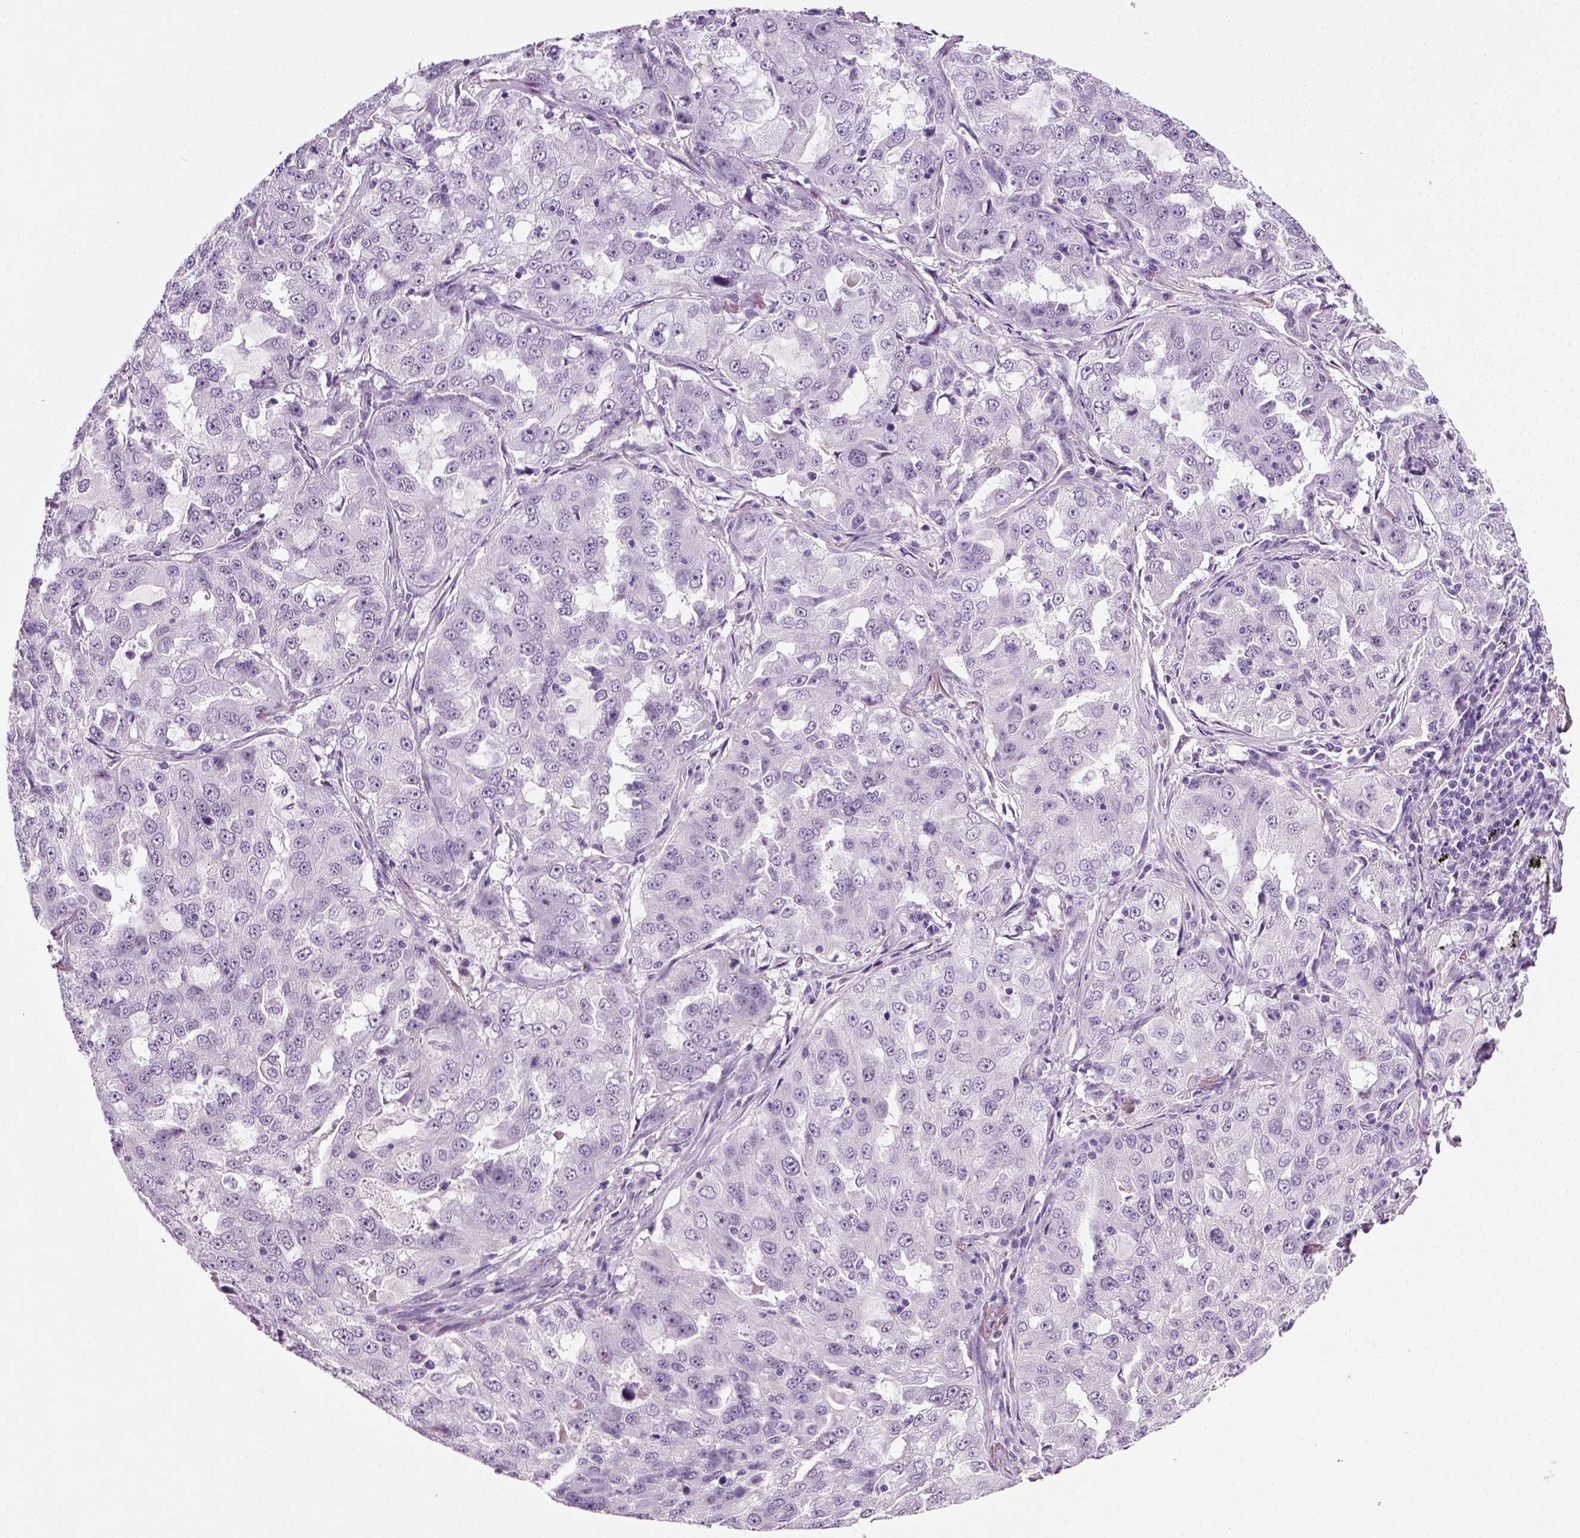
{"staining": {"intensity": "negative", "quantity": "none", "location": "none"}, "tissue": "lung cancer", "cell_type": "Tumor cells", "image_type": "cancer", "snomed": [{"axis": "morphology", "description": "Adenocarcinoma, NOS"}, {"axis": "topography", "description": "Lung"}], "caption": "Tumor cells are negative for brown protein staining in adenocarcinoma (lung).", "gene": "SPATA31E1", "patient": {"sex": "female", "age": 61}}